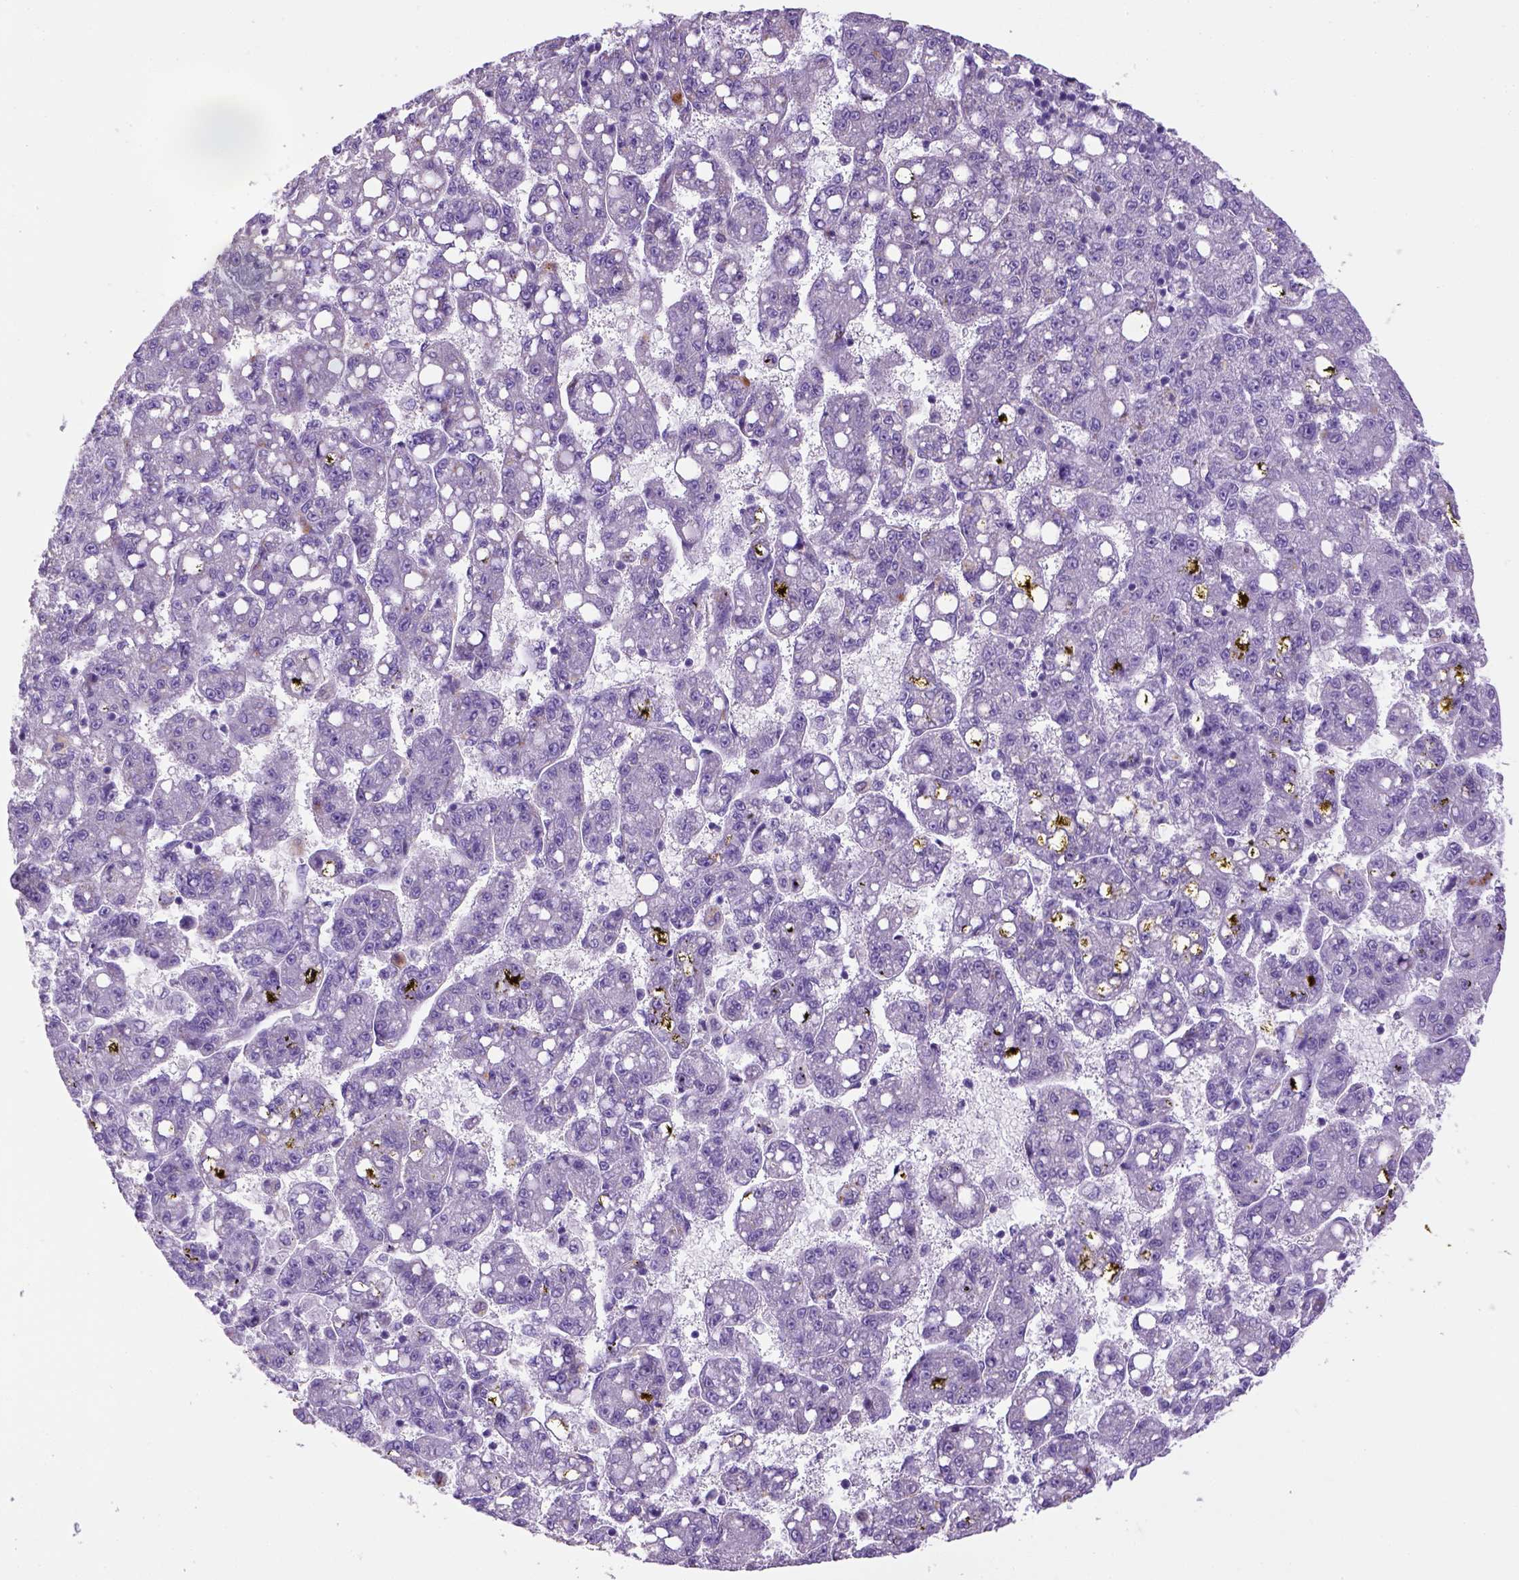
{"staining": {"intensity": "negative", "quantity": "none", "location": "none"}, "tissue": "liver cancer", "cell_type": "Tumor cells", "image_type": "cancer", "snomed": [{"axis": "morphology", "description": "Carcinoma, Hepatocellular, NOS"}, {"axis": "topography", "description": "Liver"}], "caption": "High power microscopy histopathology image of an immunohistochemistry (IHC) micrograph of liver hepatocellular carcinoma, revealing no significant expression in tumor cells.", "gene": "KRT71", "patient": {"sex": "female", "age": 65}}